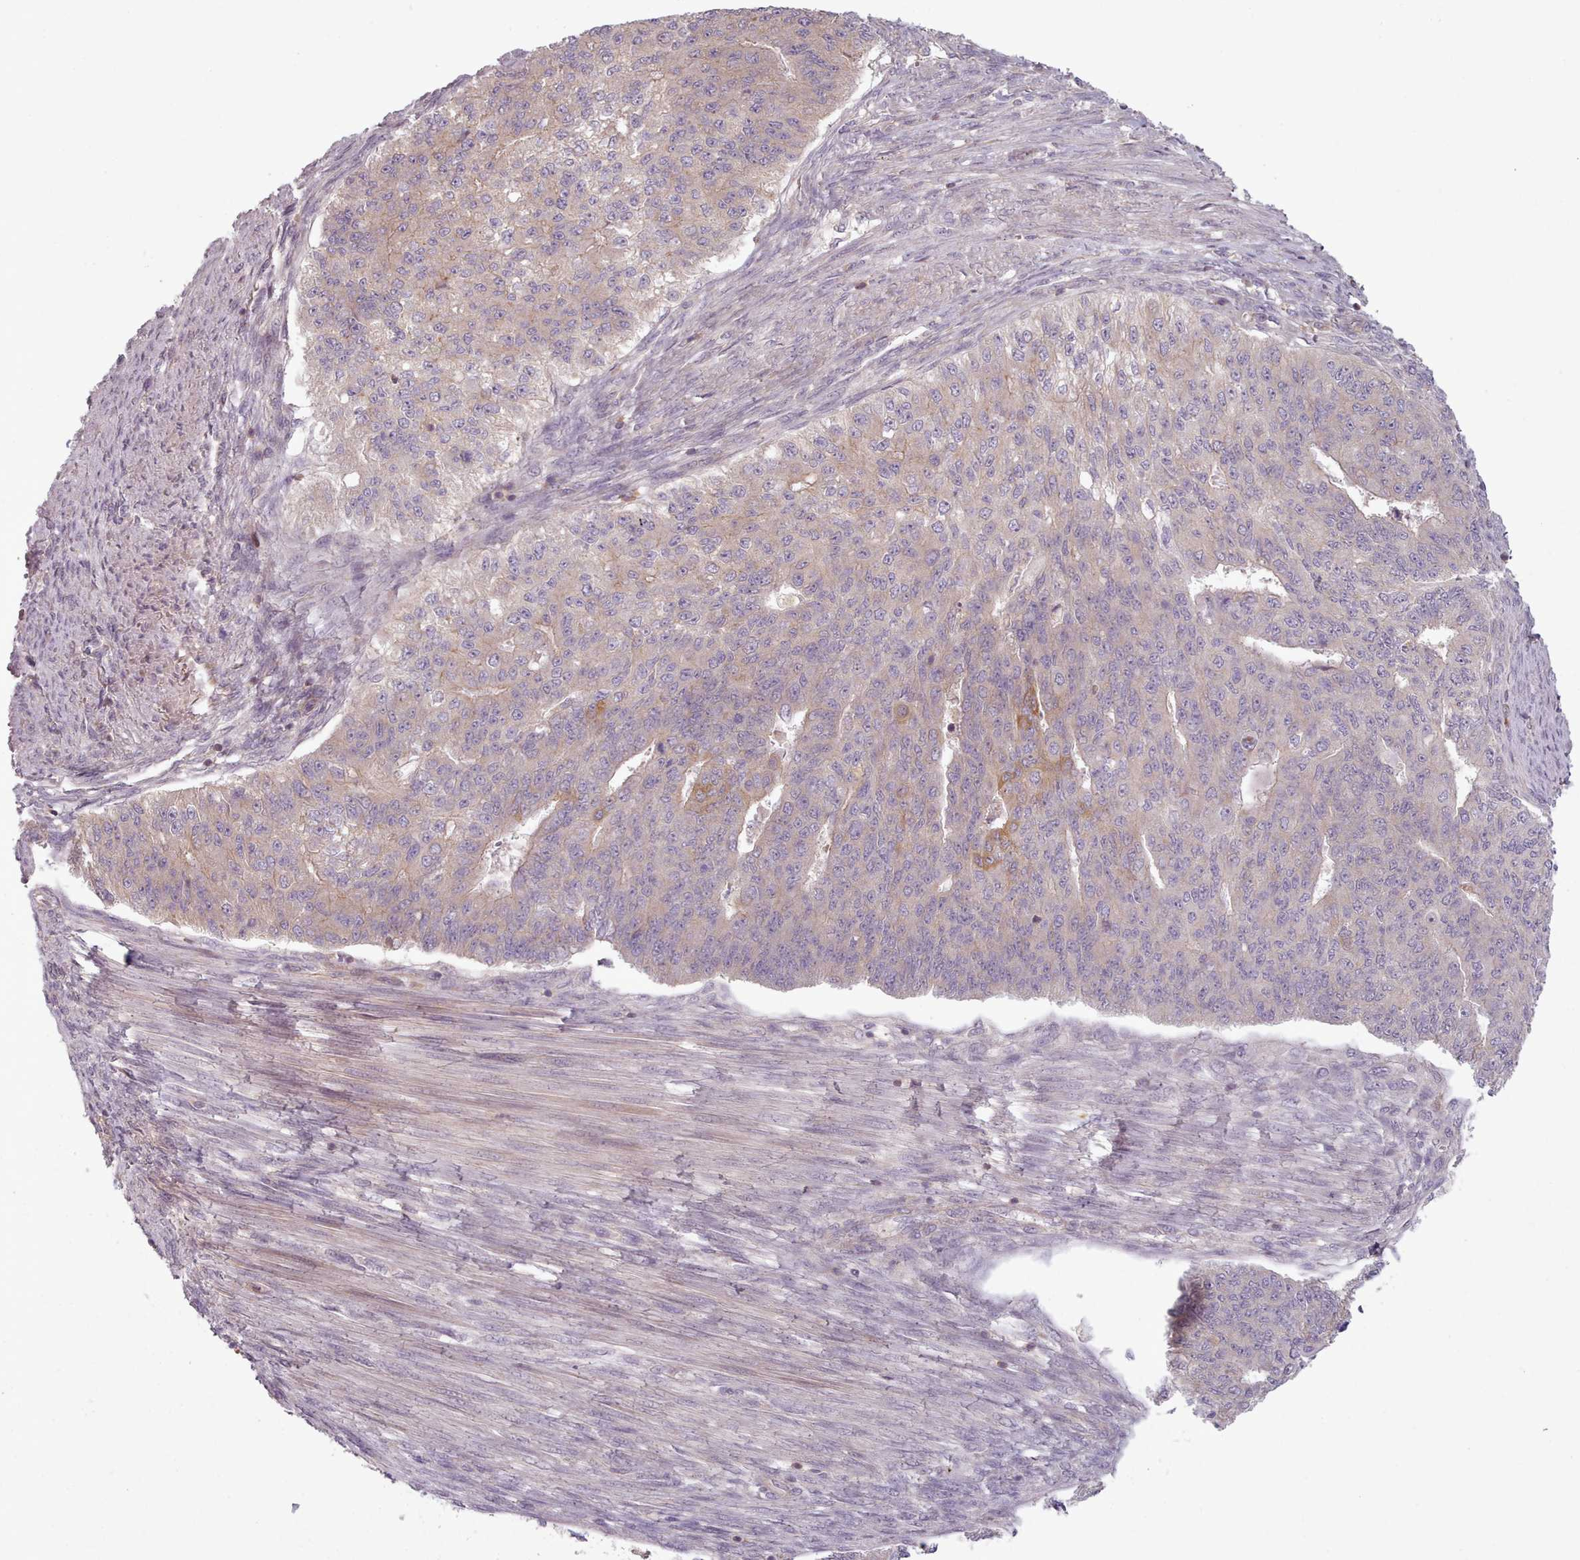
{"staining": {"intensity": "moderate", "quantity": "<25%", "location": "cytoplasmic/membranous"}, "tissue": "endometrial cancer", "cell_type": "Tumor cells", "image_type": "cancer", "snomed": [{"axis": "morphology", "description": "Adenocarcinoma, NOS"}, {"axis": "topography", "description": "Endometrium"}], "caption": "Protein staining reveals moderate cytoplasmic/membranous positivity in about <25% of tumor cells in adenocarcinoma (endometrial). (IHC, brightfield microscopy, high magnification).", "gene": "NT5DC2", "patient": {"sex": "female", "age": 32}}